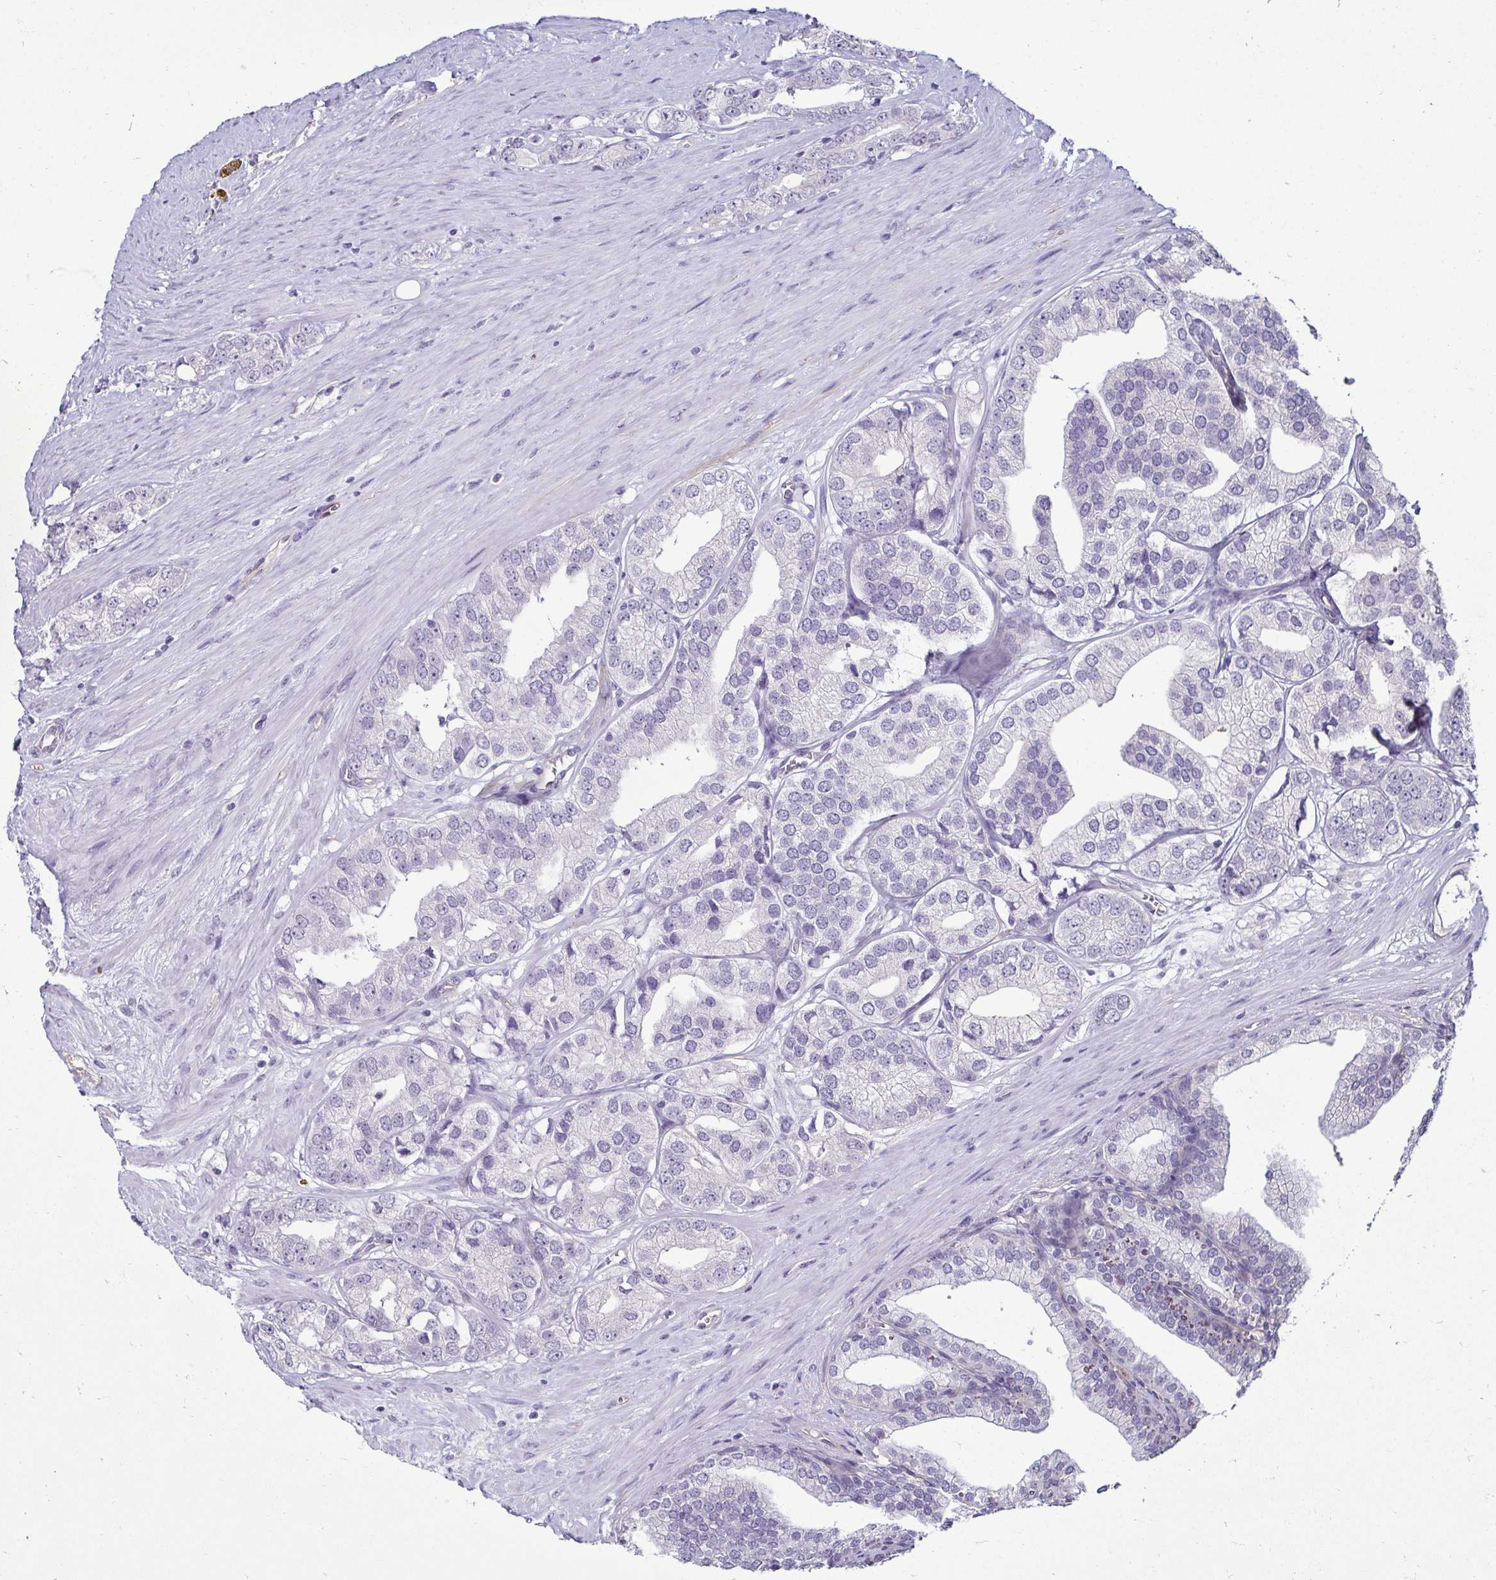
{"staining": {"intensity": "negative", "quantity": "none", "location": "none"}, "tissue": "prostate cancer", "cell_type": "Tumor cells", "image_type": "cancer", "snomed": [{"axis": "morphology", "description": "Adenocarcinoma, High grade"}, {"axis": "topography", "description": "Prostate"}], "caption": "Protein analysis of prostate adenocarcinoma (high-grade) reveals no significant staining in tumor cells. (Brightfield microscopy of DAB immunohistochemistry (IHC) at high magnification).", "gene": "CASP14", "patient": {"sex": "male", "age": 58}}